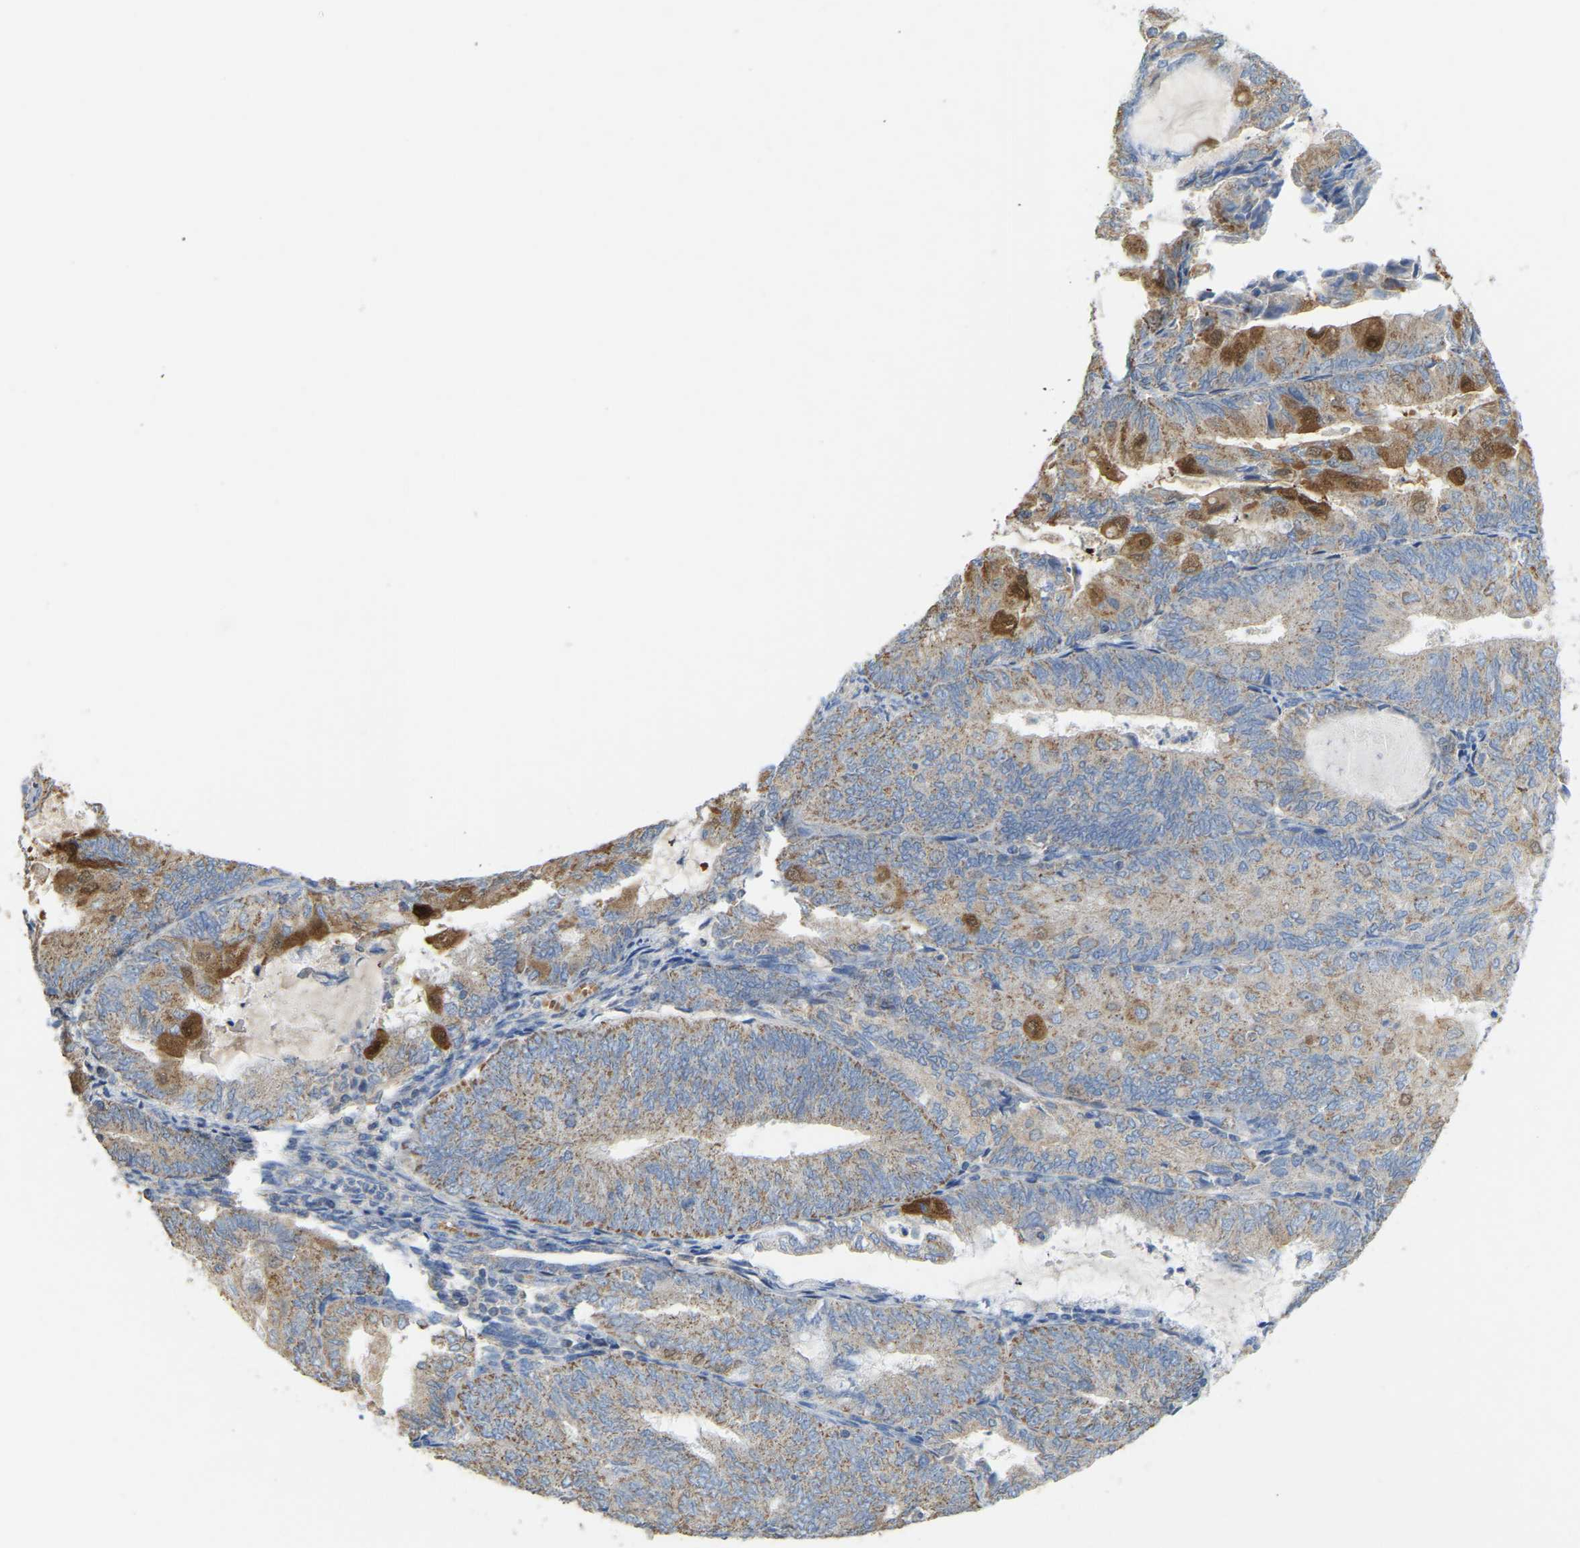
{"staining": {"intensity": "moderate", "quantity": "25%-75%", "location": "cytoplasmic/membranous"}, "tissue": "endometrial cancer", "cell_type": "Tumor cells", "image_type": "cancer", "snomed": [{"axis": "morphology", "description": "Adenocarcinoma, NOS"}, {"axis": "topography", "description": "Endometrium"}], "caption": "An IHC micrograph of tumor tissue is shown. Protein staining in brown highlights moderate cytoplasmic/membranous positivity in endometrial adenocarcinoma within tumor cells. The staining was performed using DAB, with brown indicating positive protein expression. Nuclei are stained blue with hematoxylin.", "gene": "SERPINB5", "patient": {"sex": "female", "age": 81}}